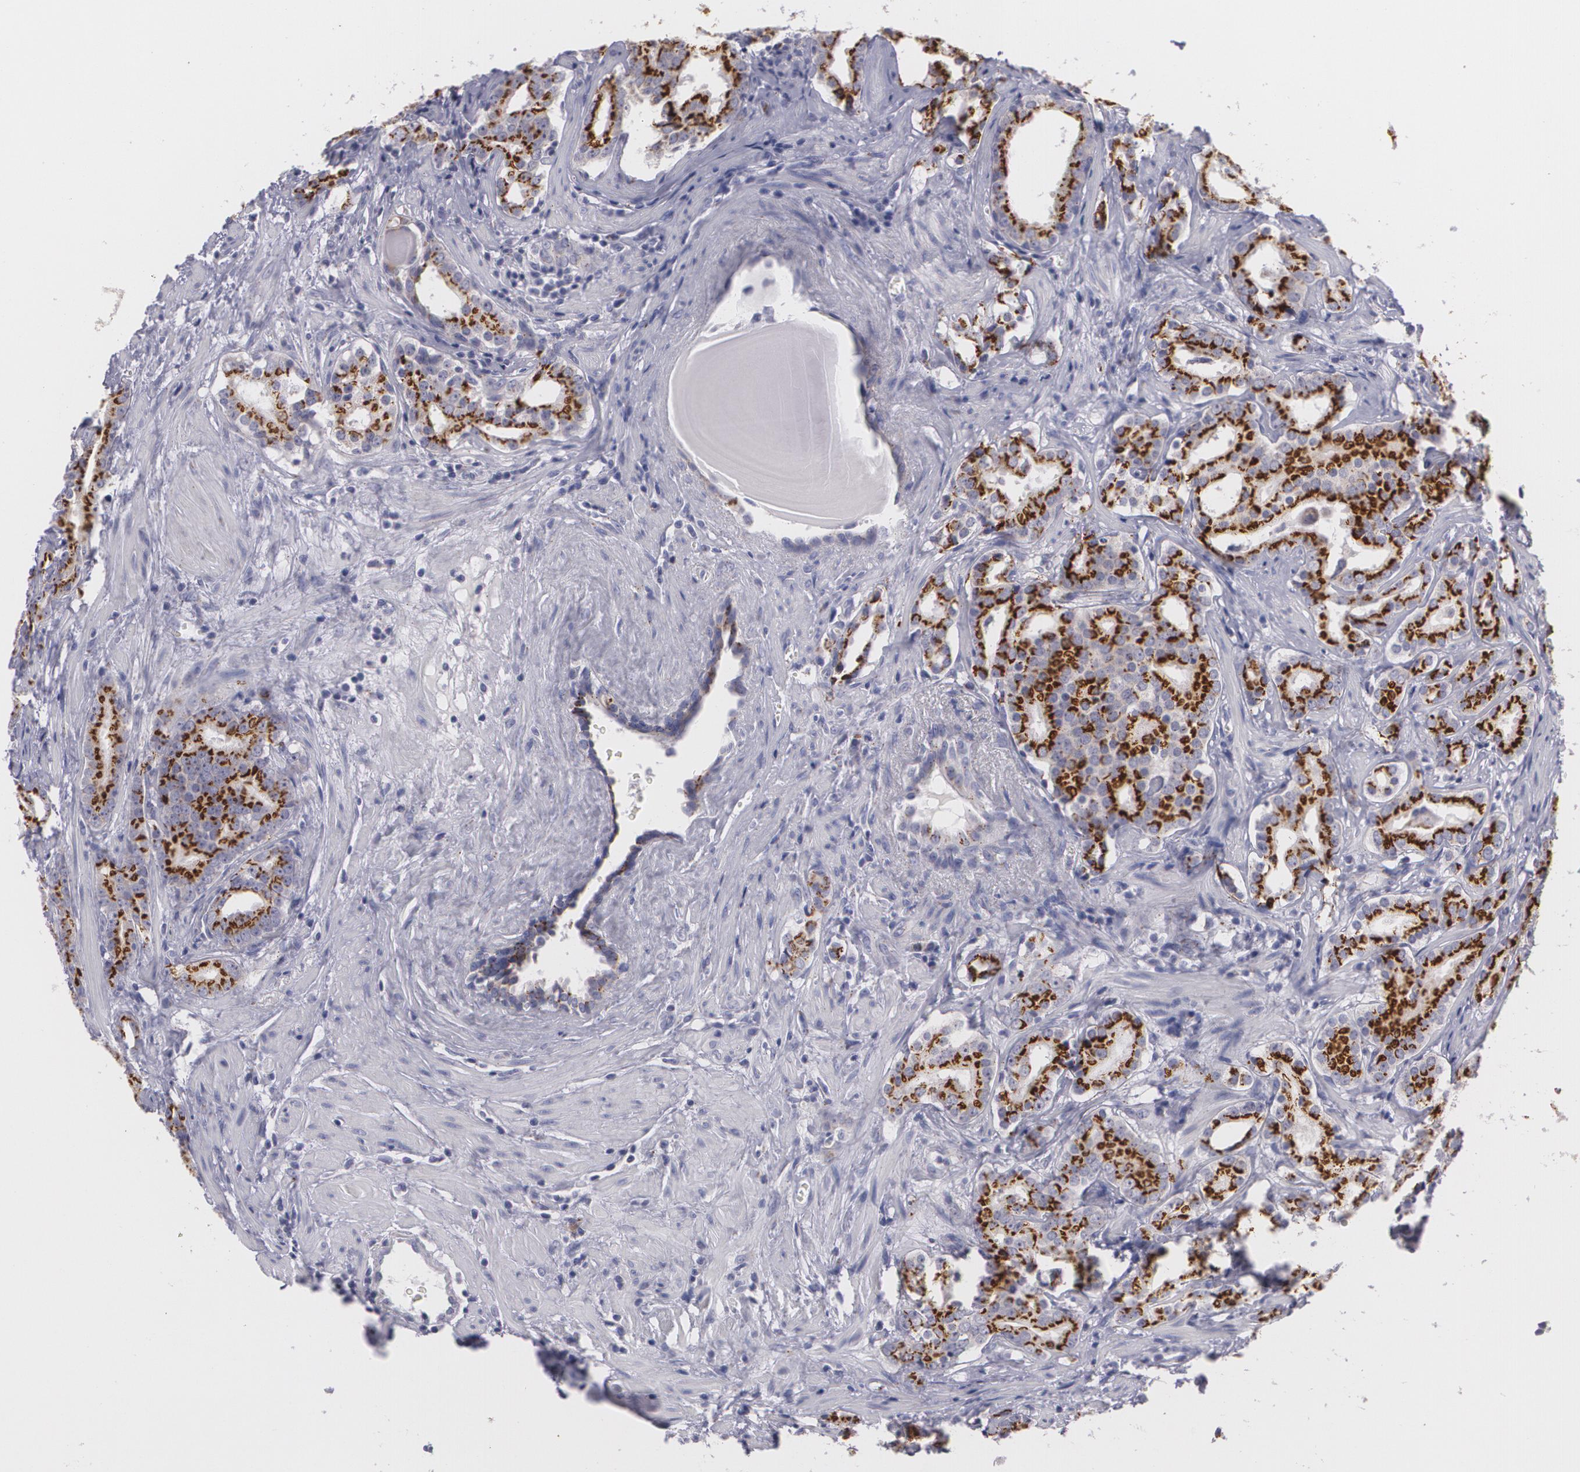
{"staining": {"intensity": "strong", "quantity": ">75%", "location": "cytoplasmic/membranous"}, "tissue": "prostate cancer", "cell_type": "Tumor cells", "image_type": "cancer", "snomed": [{"axis": "morphology", "description": "Adenocarcinoma, Low grade"}, {"axis": "topography", "description": "Prostate"}], "caption": "The immunohistochemical stain highlights strong cytoplasmic/membranous expression in tumor cells of adenocarcinoma (low-grade) (prostate) tissue.", "gene": "CILK1", "patient": {"sex": "male", "age": 59}}